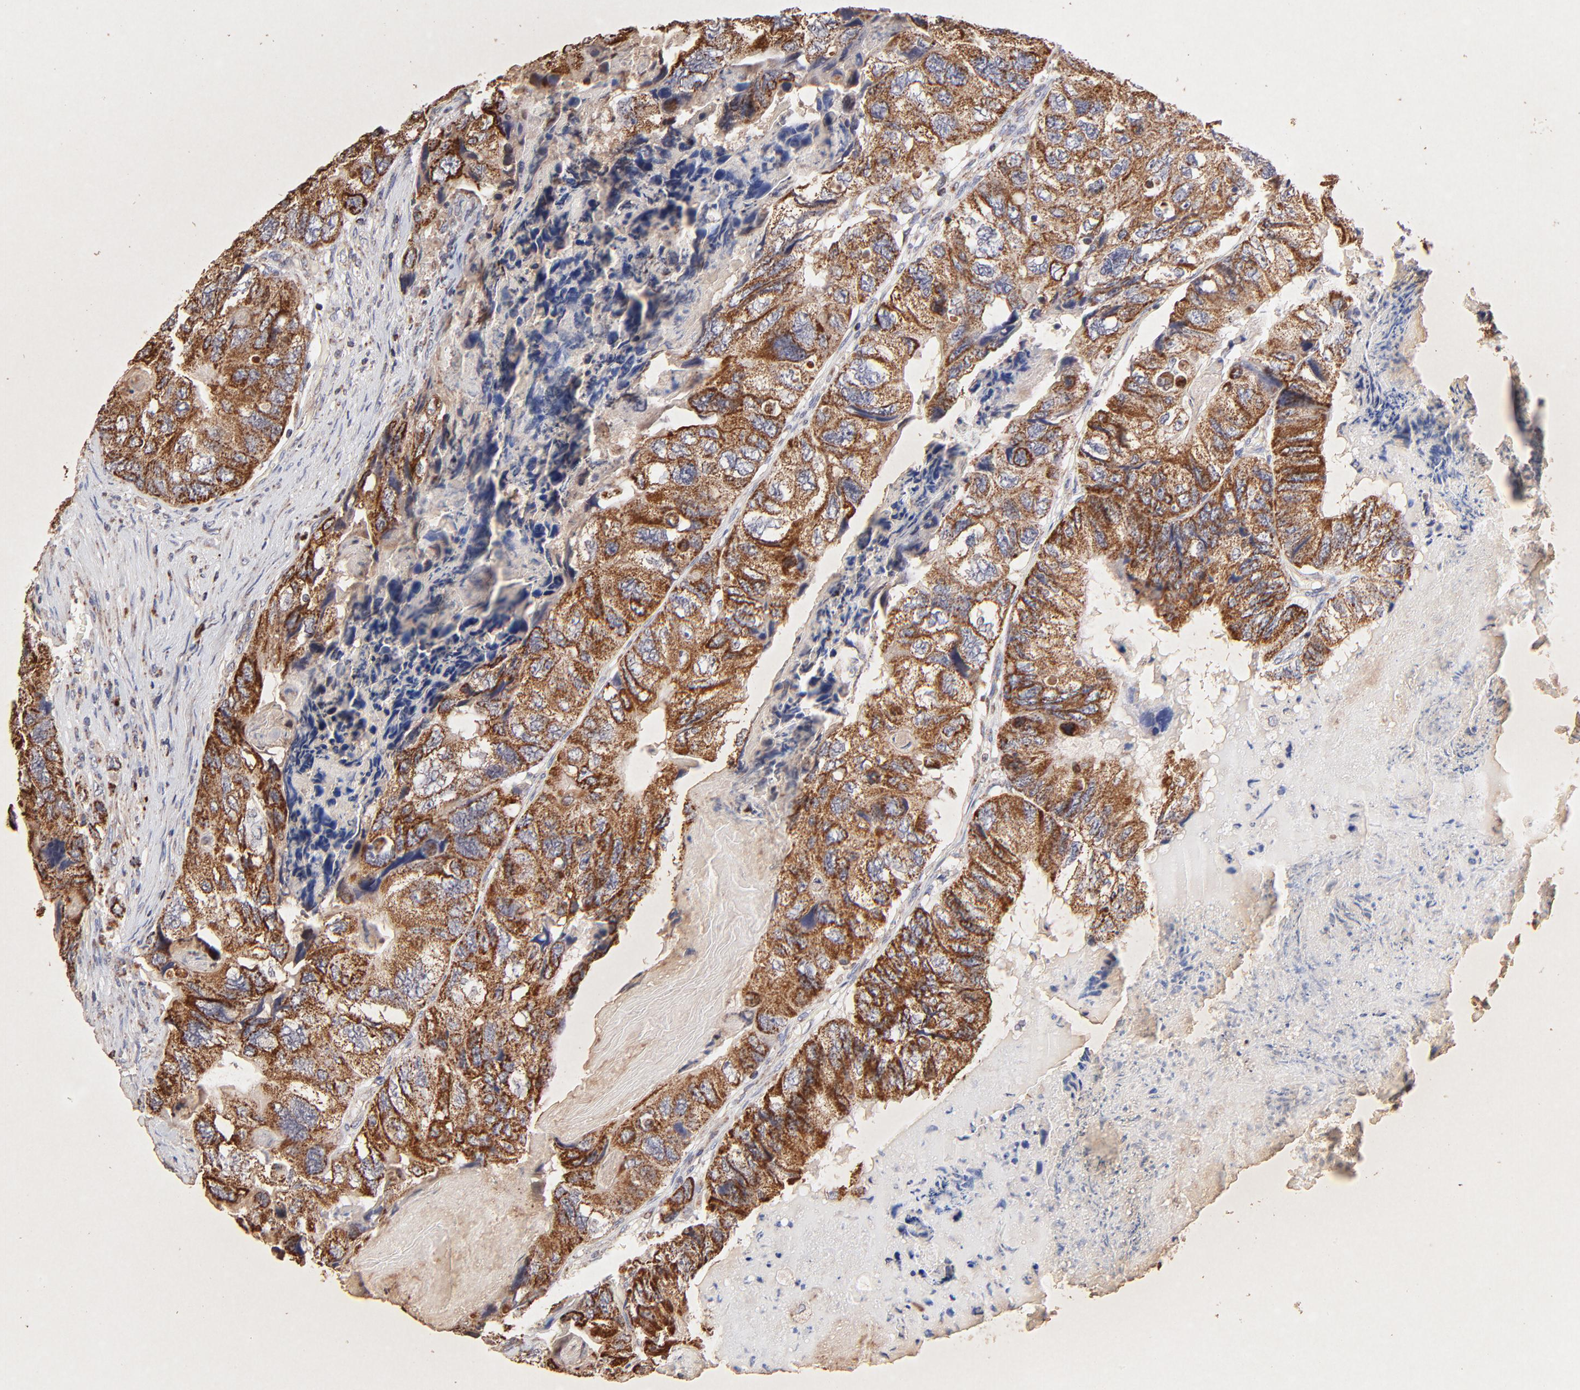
{"staining": {"intensity": "strong", "quantity": ">75%", "location": "cytoplasmic/membranous"}, "tissue": "colorectal cancer", "cell_type": "Tumor cells", "image_type": "cancer", "snomed": [{"axis": "morphology", "description": "Adenocarcinoma, NOS"}, {"axis": "topography", "description": "Rectum"}], "caption": "An IHC photomicrograph of neoplastic tissue is shown. Protein staining in brown labels strong cytoplasmic/membranous positivity in colorectal adenocarcinoma within tumor cells.", "gene": "SSBP1", "patient": {"sex": "female", "age": 82}}